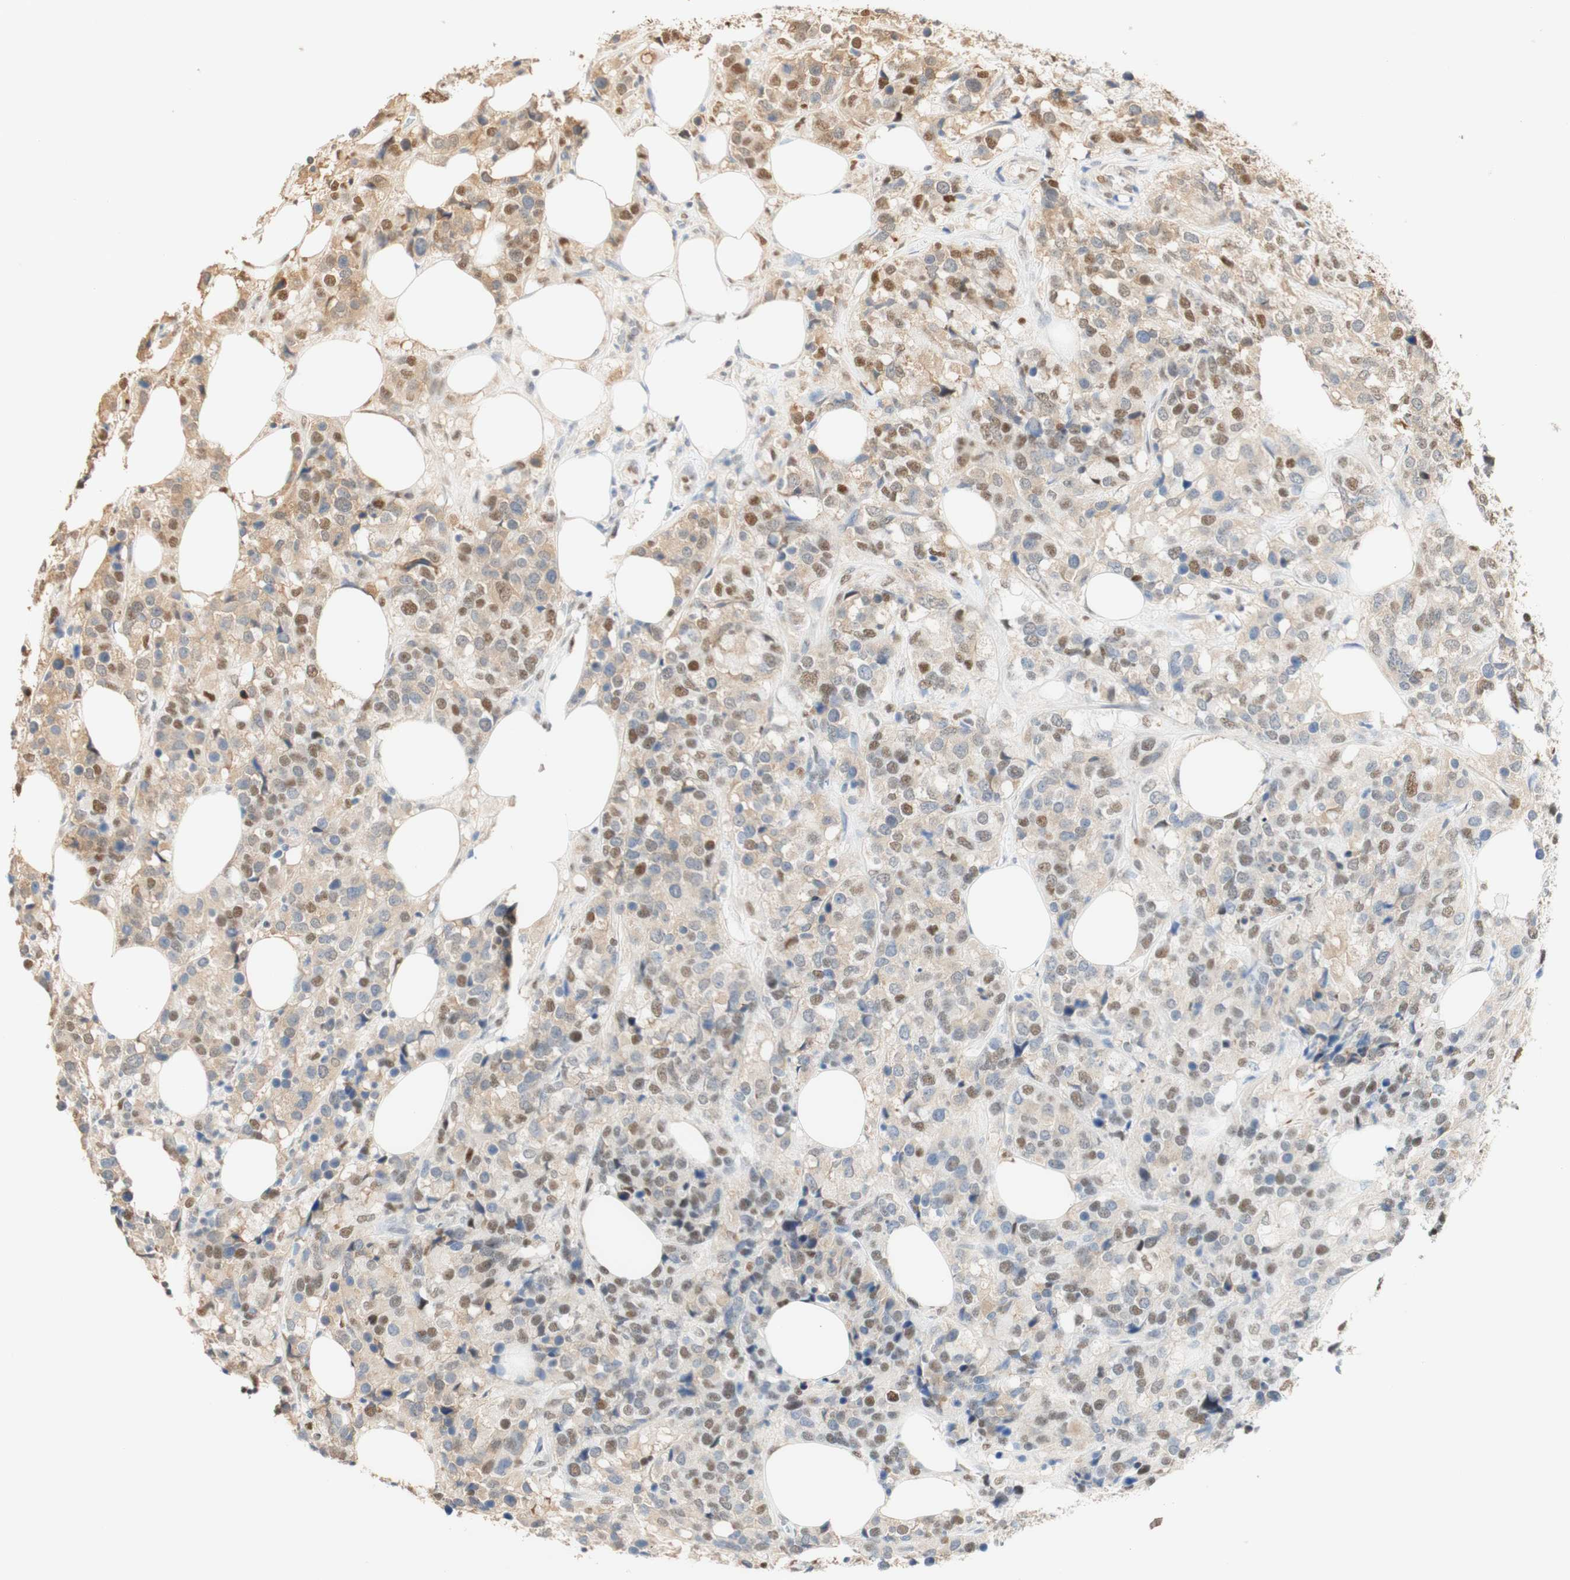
{"staining": {"intensity": "weak", "quantity": "25%-75%", "location": "cytoplasmic/membranous,nuclear"}, "tissue": "breast cancer", "cell_type": "Tumor cells", "image_type": "cancer", "snomed": [{"axis": "morphology", "description": "Lobular carcinoma"}, {"axis": "topography", "description": "Breast"}], "caption": "Immunohistochemistry (DAB (3,3'-diaminobenzidine)) staining of human breast lobular carcinoma shows weak cytoplasmic/membranous and nuclear protein positivity in approximately 25%-75% of tumor cells.", "gene": "MAP3K4", "patient": {"sex": "female", "age": 59}}